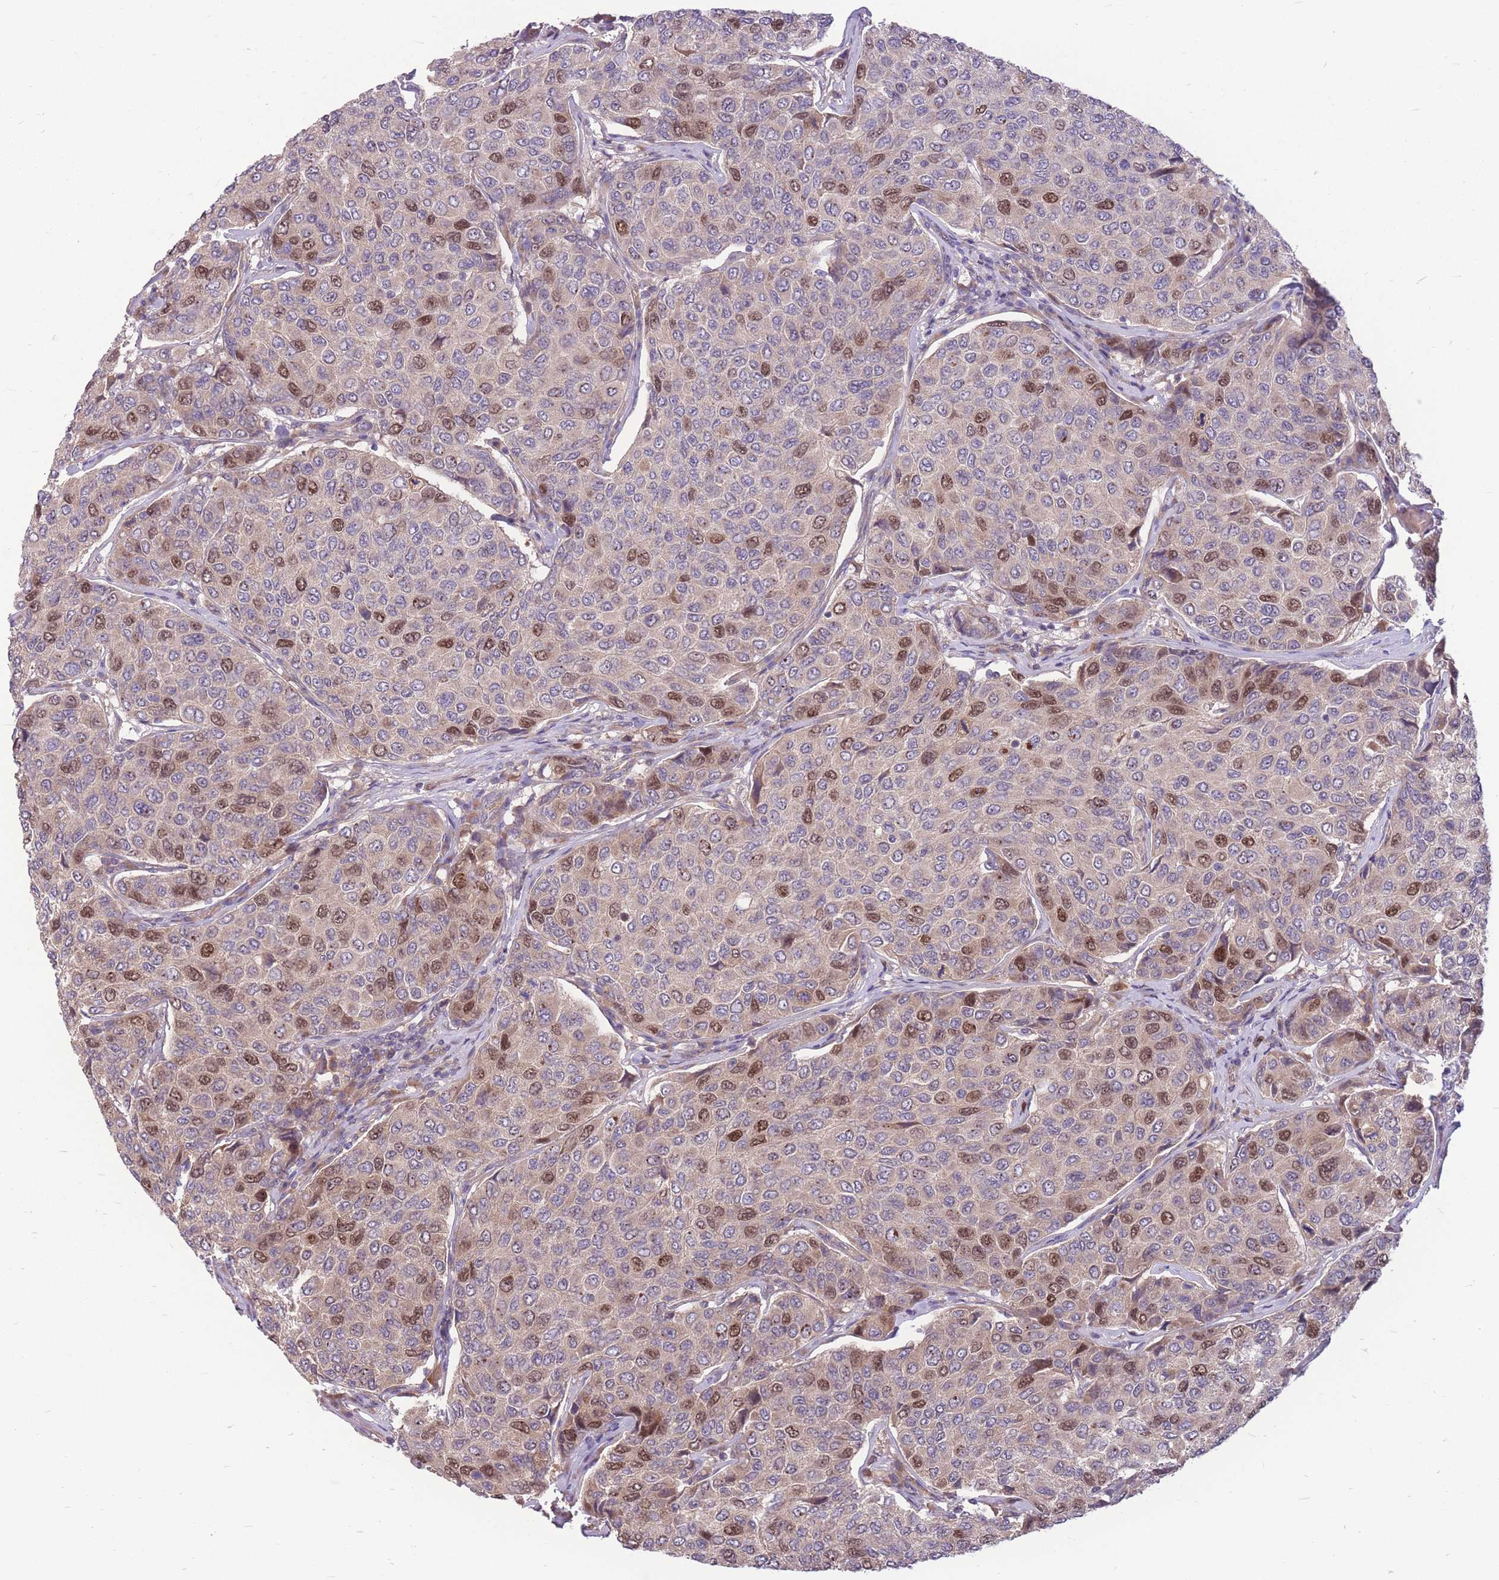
{"staining": {"intensity": "strong", "quantity": "<25%", "location": "nuclear"}, "tissue": "breast cancer", "cell_type": "Tumor cells", "image_type": "cancer", "snomed": [{"axis": "morphology", "description": "Duct carcinoma"}, {"axis": "topography", "description": "Breast"}], "caption": "The photomicrograph shows immunohistochemical staining of breast cancer. There is strong nuclear staining is identified in about <25% of tumor cells.", "gene": "GMNN", "patient": {"sex": "female", "age": 55}}